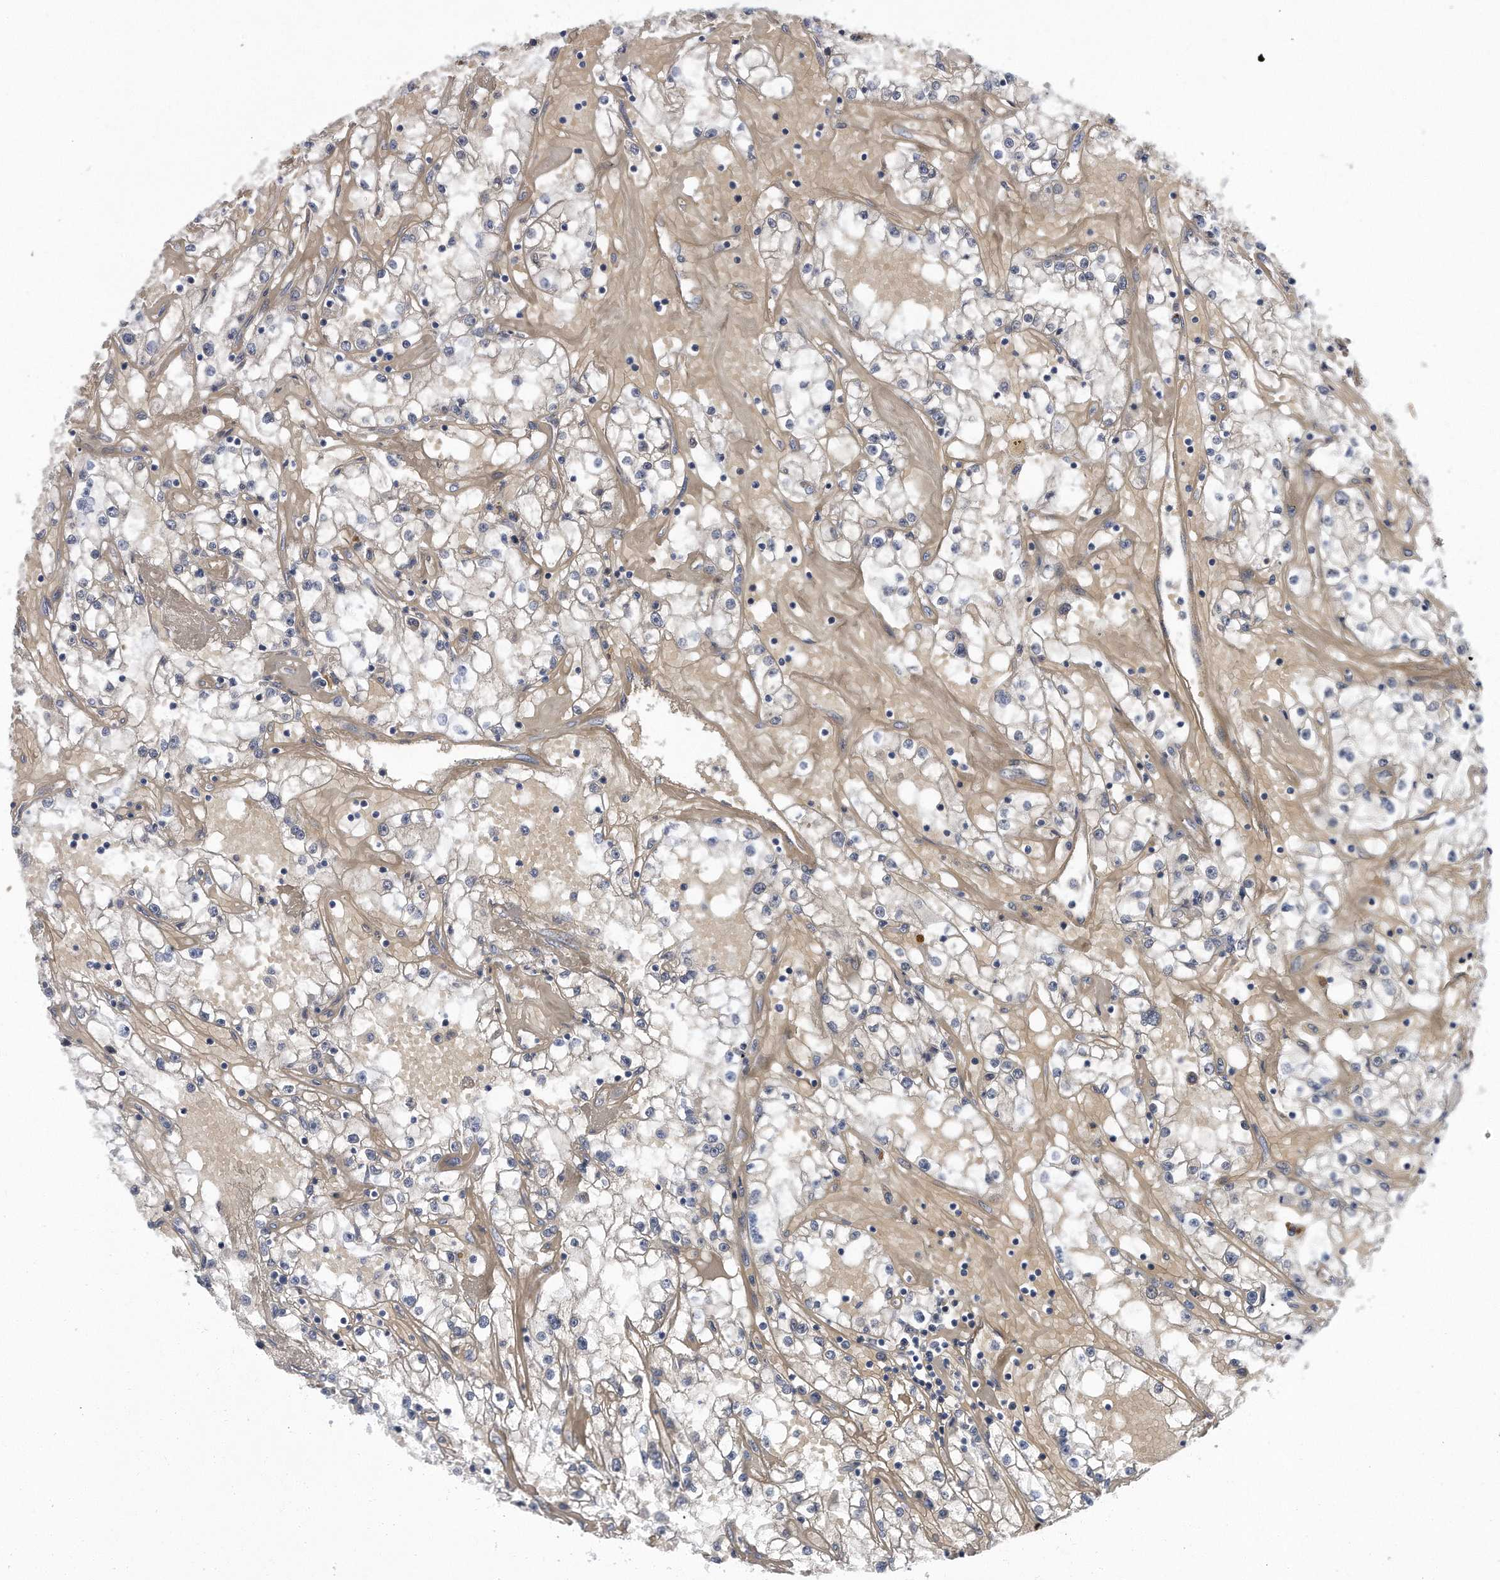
{"staining": {"intensity": "negative", "quantity": "none", "location": "none"}, "tissue": "renal cancer", "cell_type": "Tumor cells", "image_type": "cancer", "snomed": [{"axis": "morphology", "description": "Adenocarcinoma, NOS"}, {"axis": "topography", "description": "Kidney"}], "caption": "The photomicrograph exhibits no staining of tumor cells in renal cancer.", "gene": "GPC1", "patient": {"sex": "male", "age": 56}}